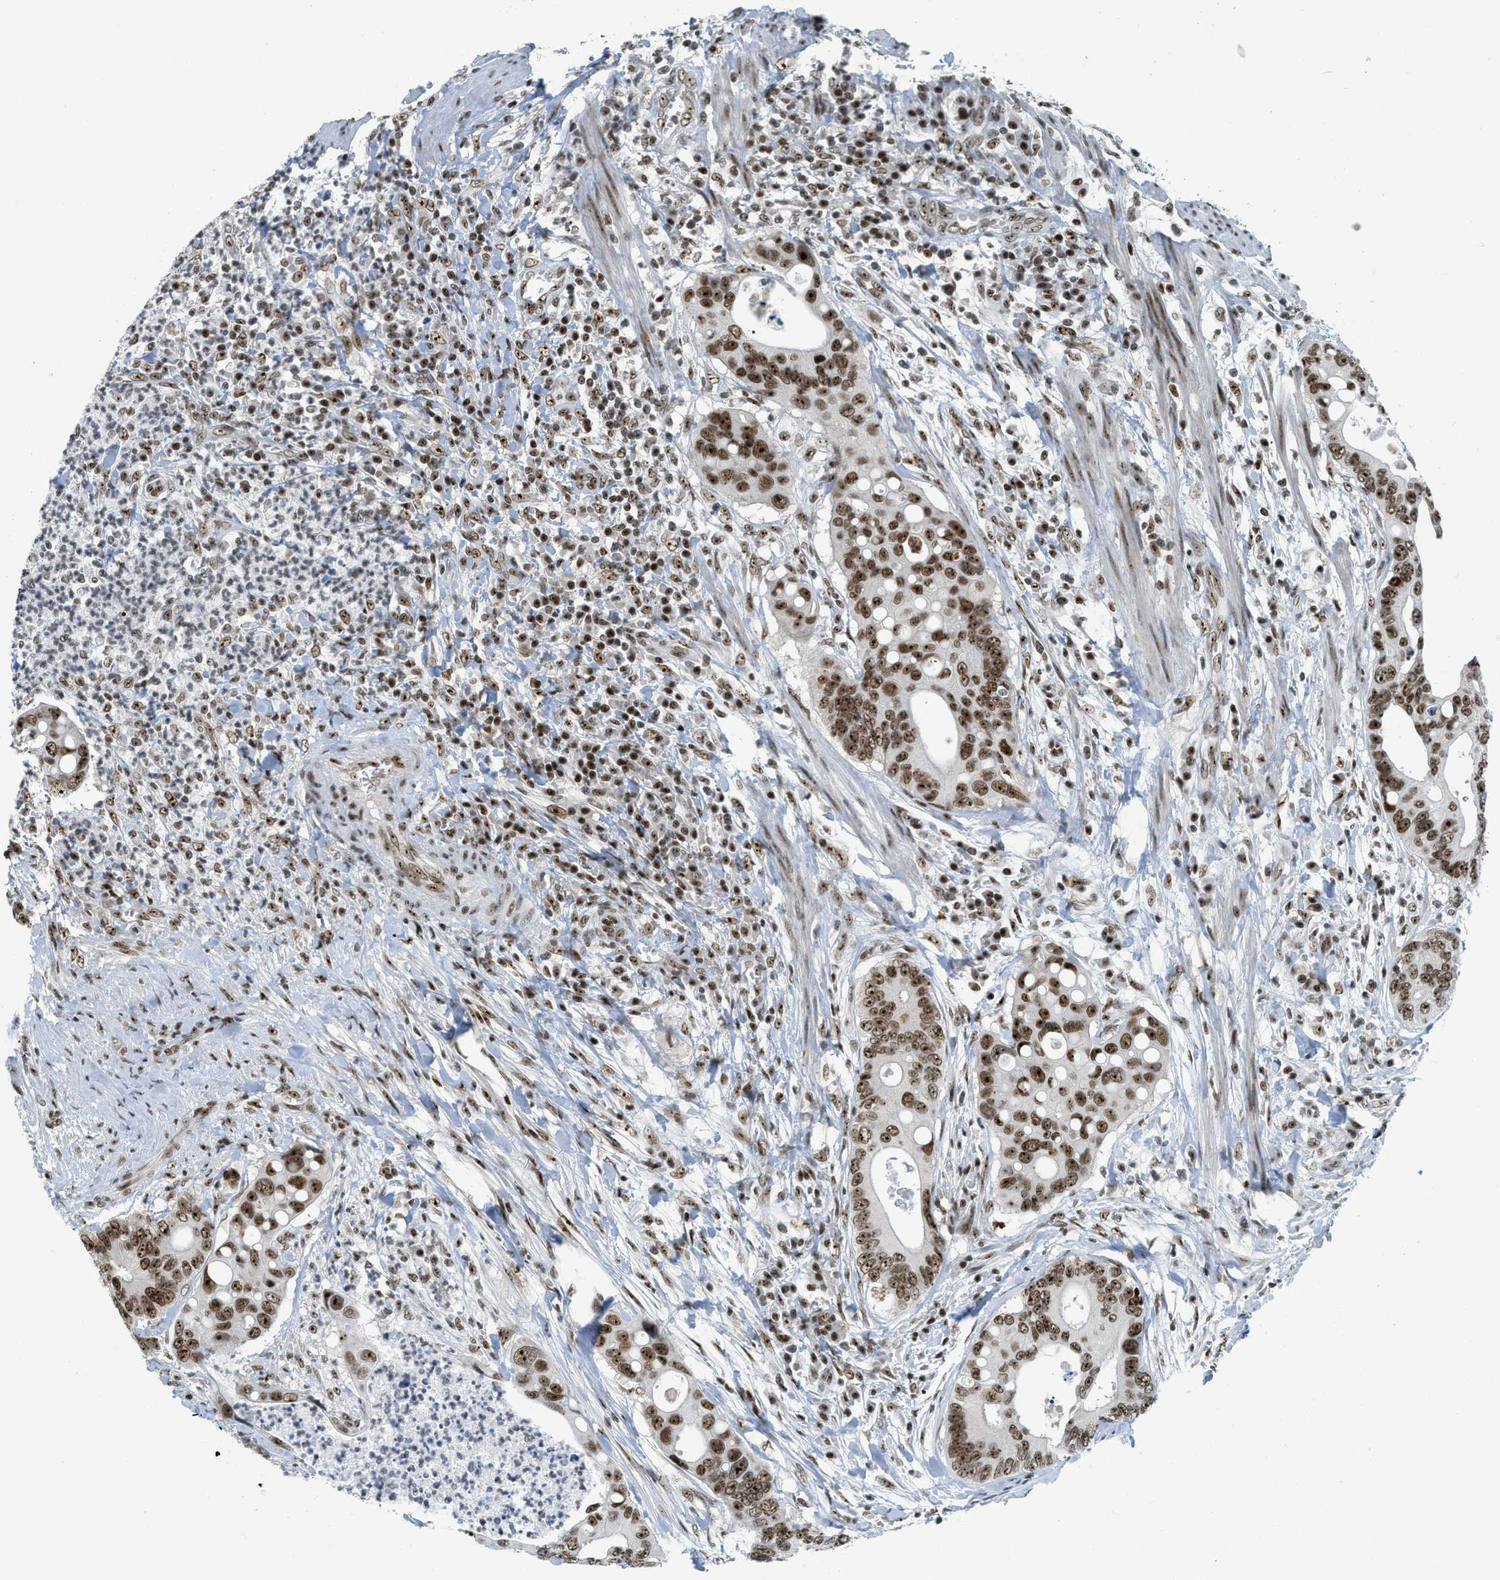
{"staining": {"intensity": "strong", "quantity": ">75%", "location": "nuclear"}, "tissue": "colorectal cancer", "cell_type": "Tumor cells", "image_type": "cancer", "snomed": [{"axis": "morphology", "description": "Inflammation, NOS"}, {"axis": "morphology", "description": "Adenocarcinoma, NOS"}, {"axis": "topography", "description": "Colon"}], "caption": "Colorectal cancer stained with a brown dye displays strong nuclear positive positivity in approximately >75% of tumor cells.", "gene": "URB1", "patient": {"sex": "male", "age": 72}}